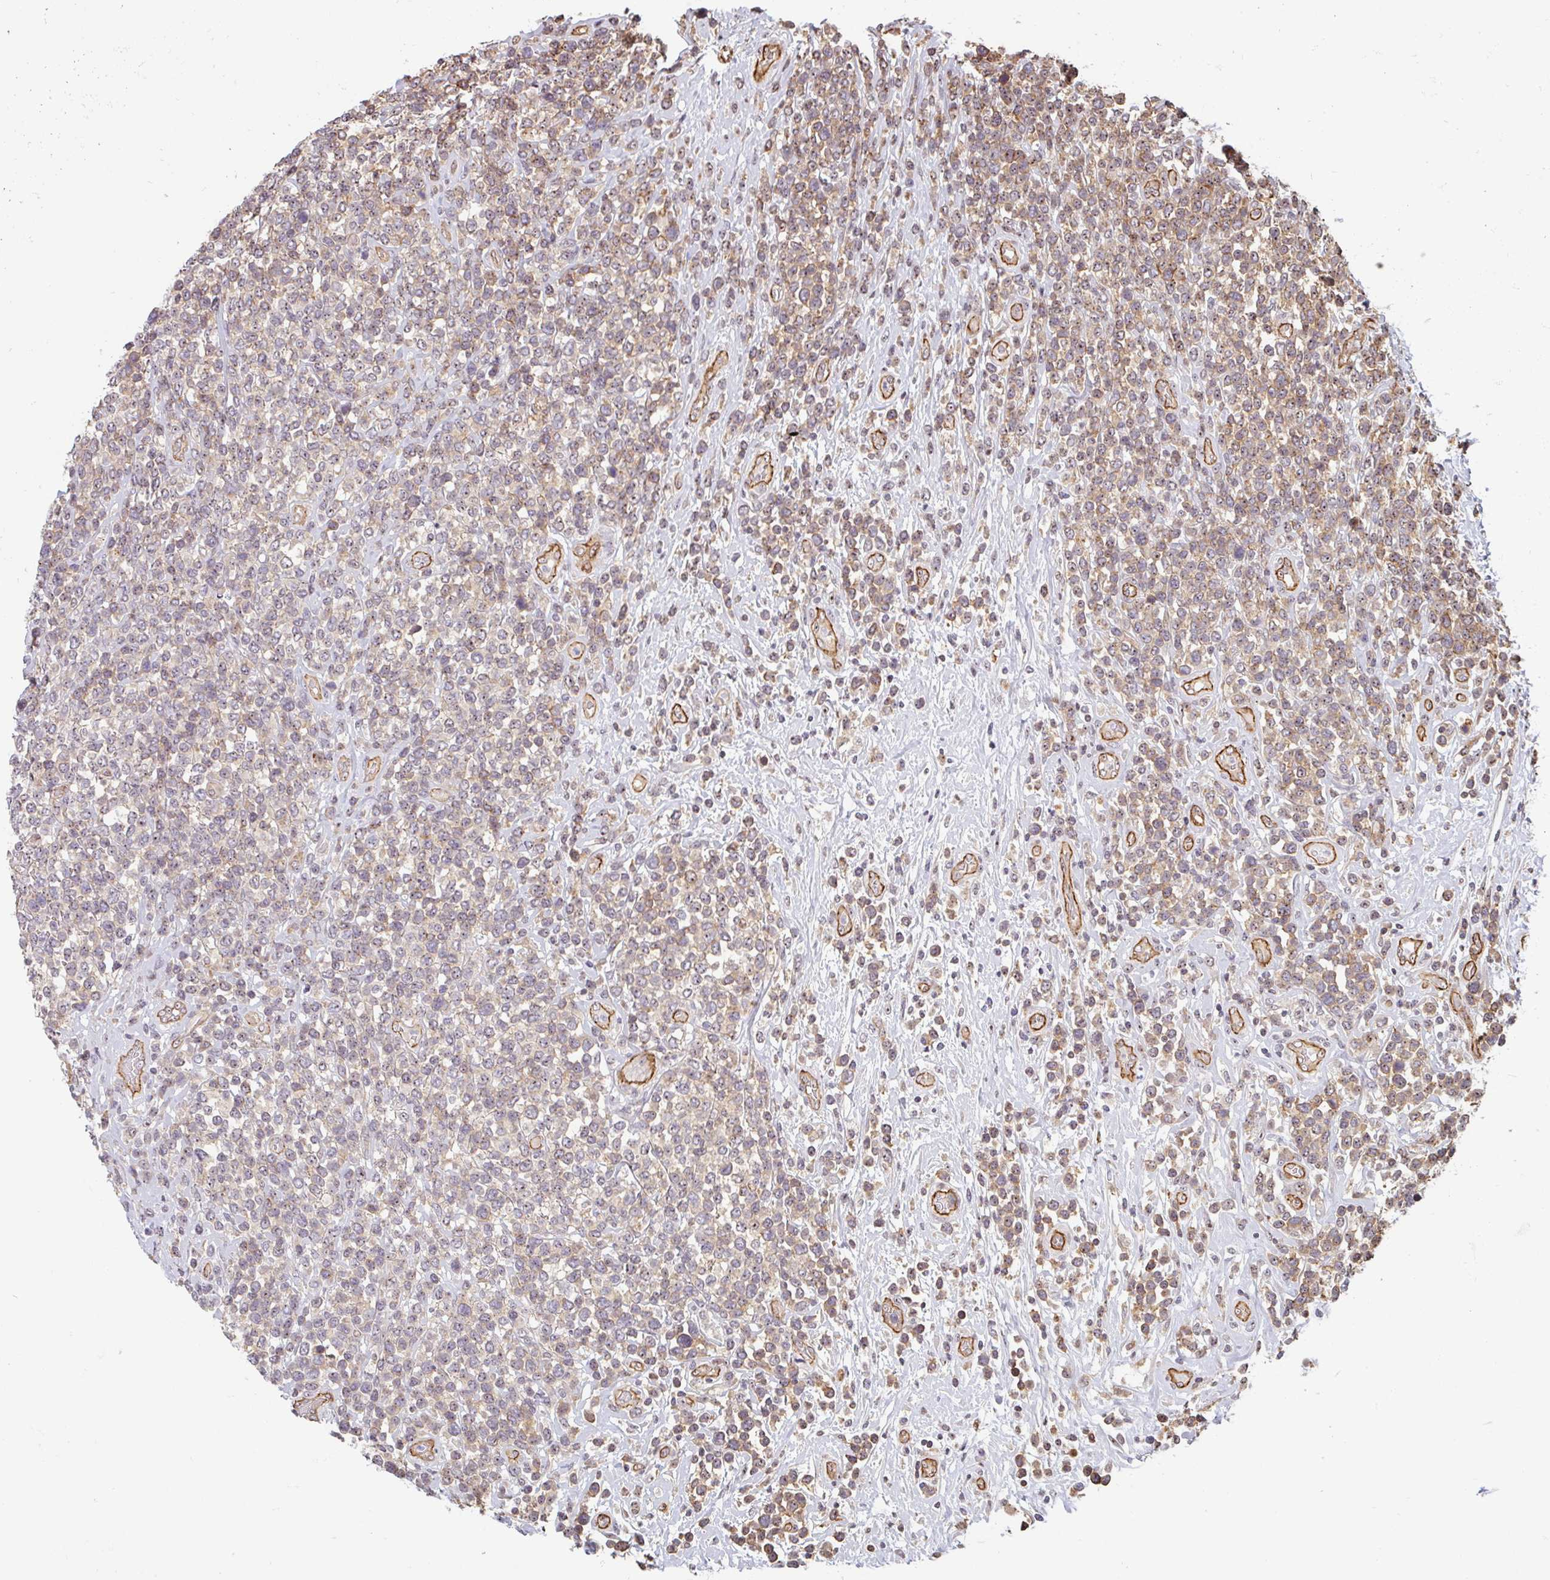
{"staining": {"intensity": "moderate", "quantity": "25%-75%", "location": "cytoplasmic/membranous"}, "tissue": "lymphoma", "cell_type": "Tumor cells", "image_type": "cancer", "snomed": [{"axis": "morphology", "description": "Malignant lymphoma, non-Hodgkin's type, High grade"}, {"axis": "topography", "description": "Soft tissue"}], "caption": "The histopathology image displays a brown stain indicating the presence of a protein in the cytoplasmic/membranous of tumor cells in high-grade malignant lymphoma, non-Hodgkin's type.", "gene": "ZNF689", "patient": {"sex": "female", "age": 56}}